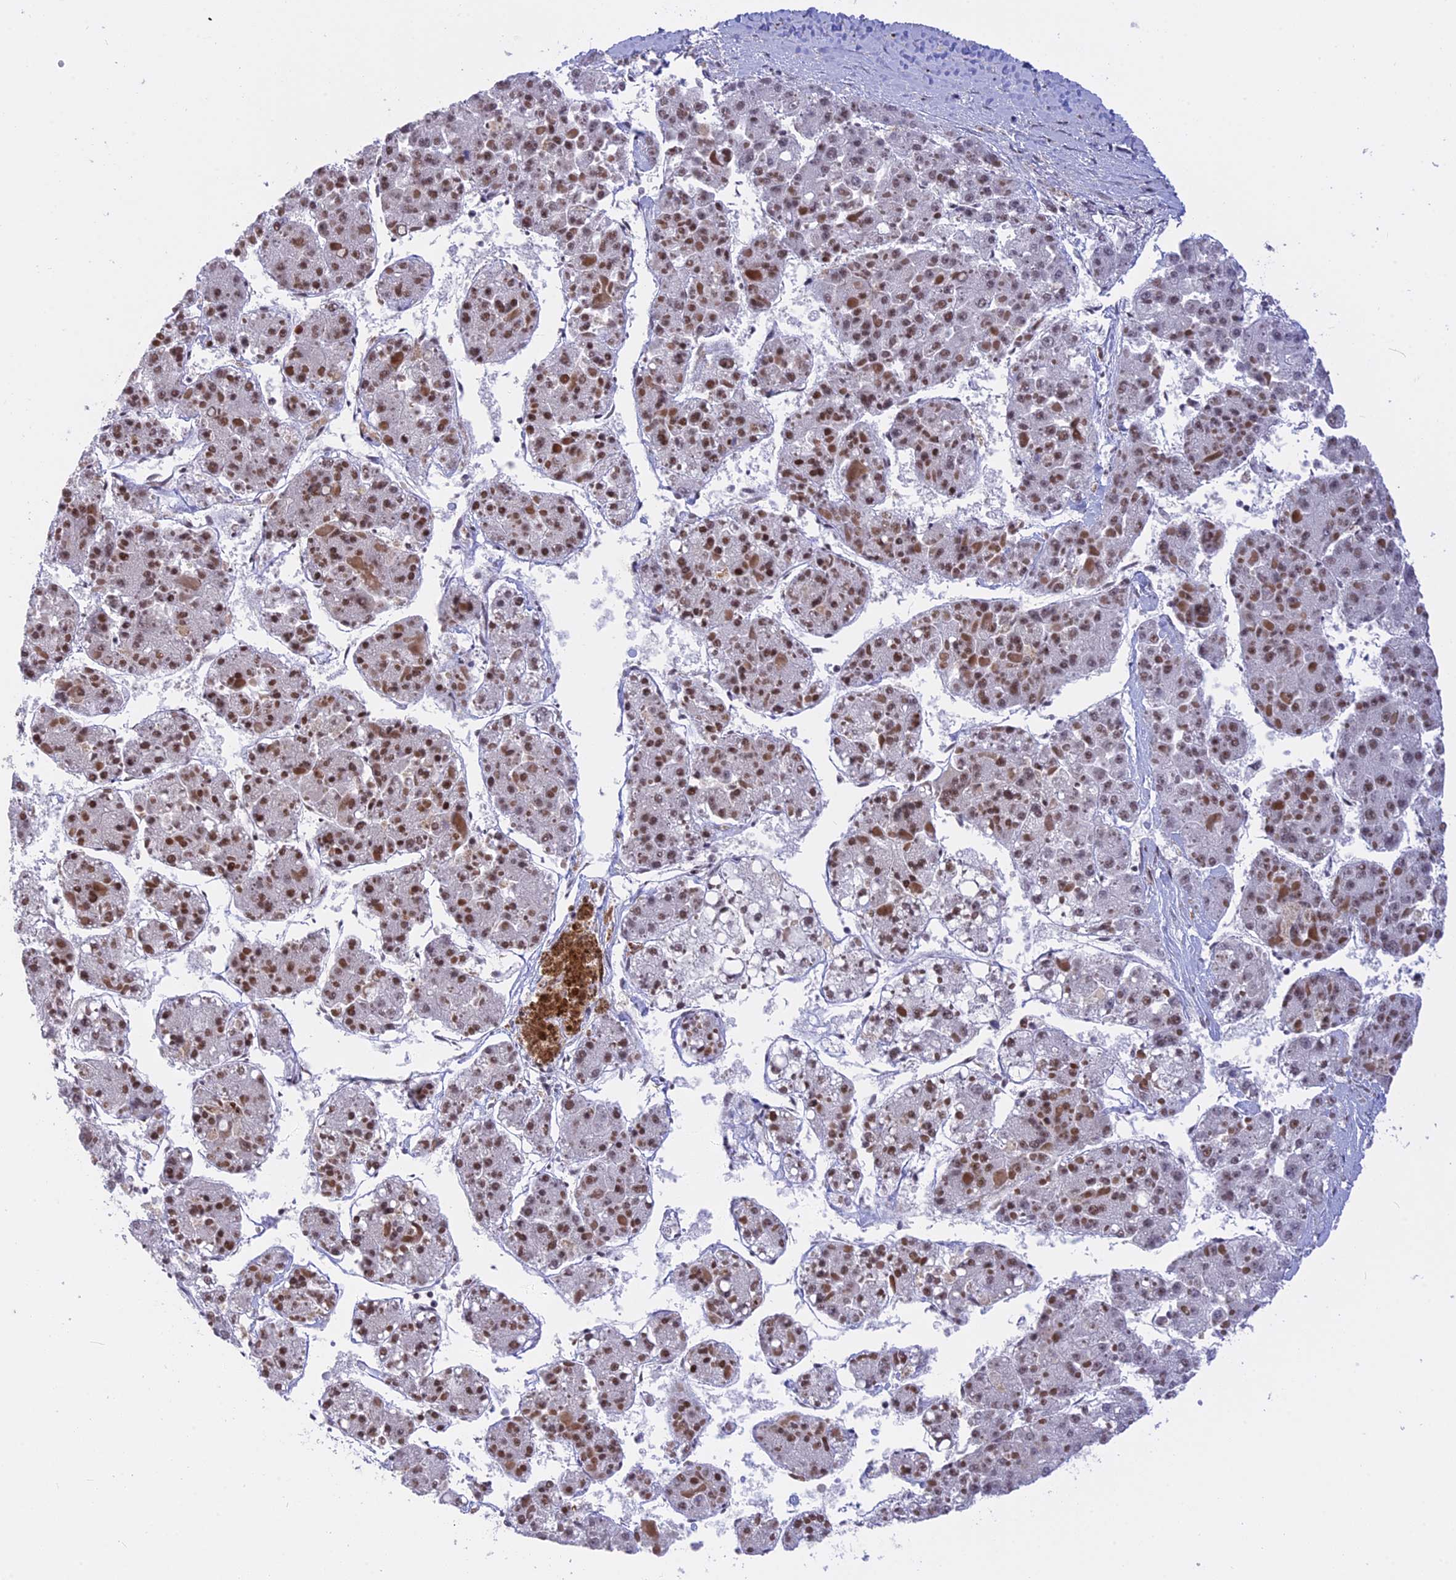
{"staining": {"intensity": "moderate", "quantity": "25%-75%", "location": "nuclear"}, "tissue": "liver cancer", "cell_type": "Tumor cells", "image_type": "cancer", "snomed": [{"axis": "morphology", "description": "Carcinoma, Hepatocellular, NOS"}, {"axis": "topography", "description": "Liver"}], "caption": "A brown stain shows moderate nuclear positivity of a protein in human liver cancer tumor cells. The staining is performed using DAB (3,3'-diaminobenzidine) brown chromogen to label protein expression. The nuclei are counter-stained blue using hematoxylin.", "gene": "POLR2C", "patient": {"sex": "female", "age": 73}}